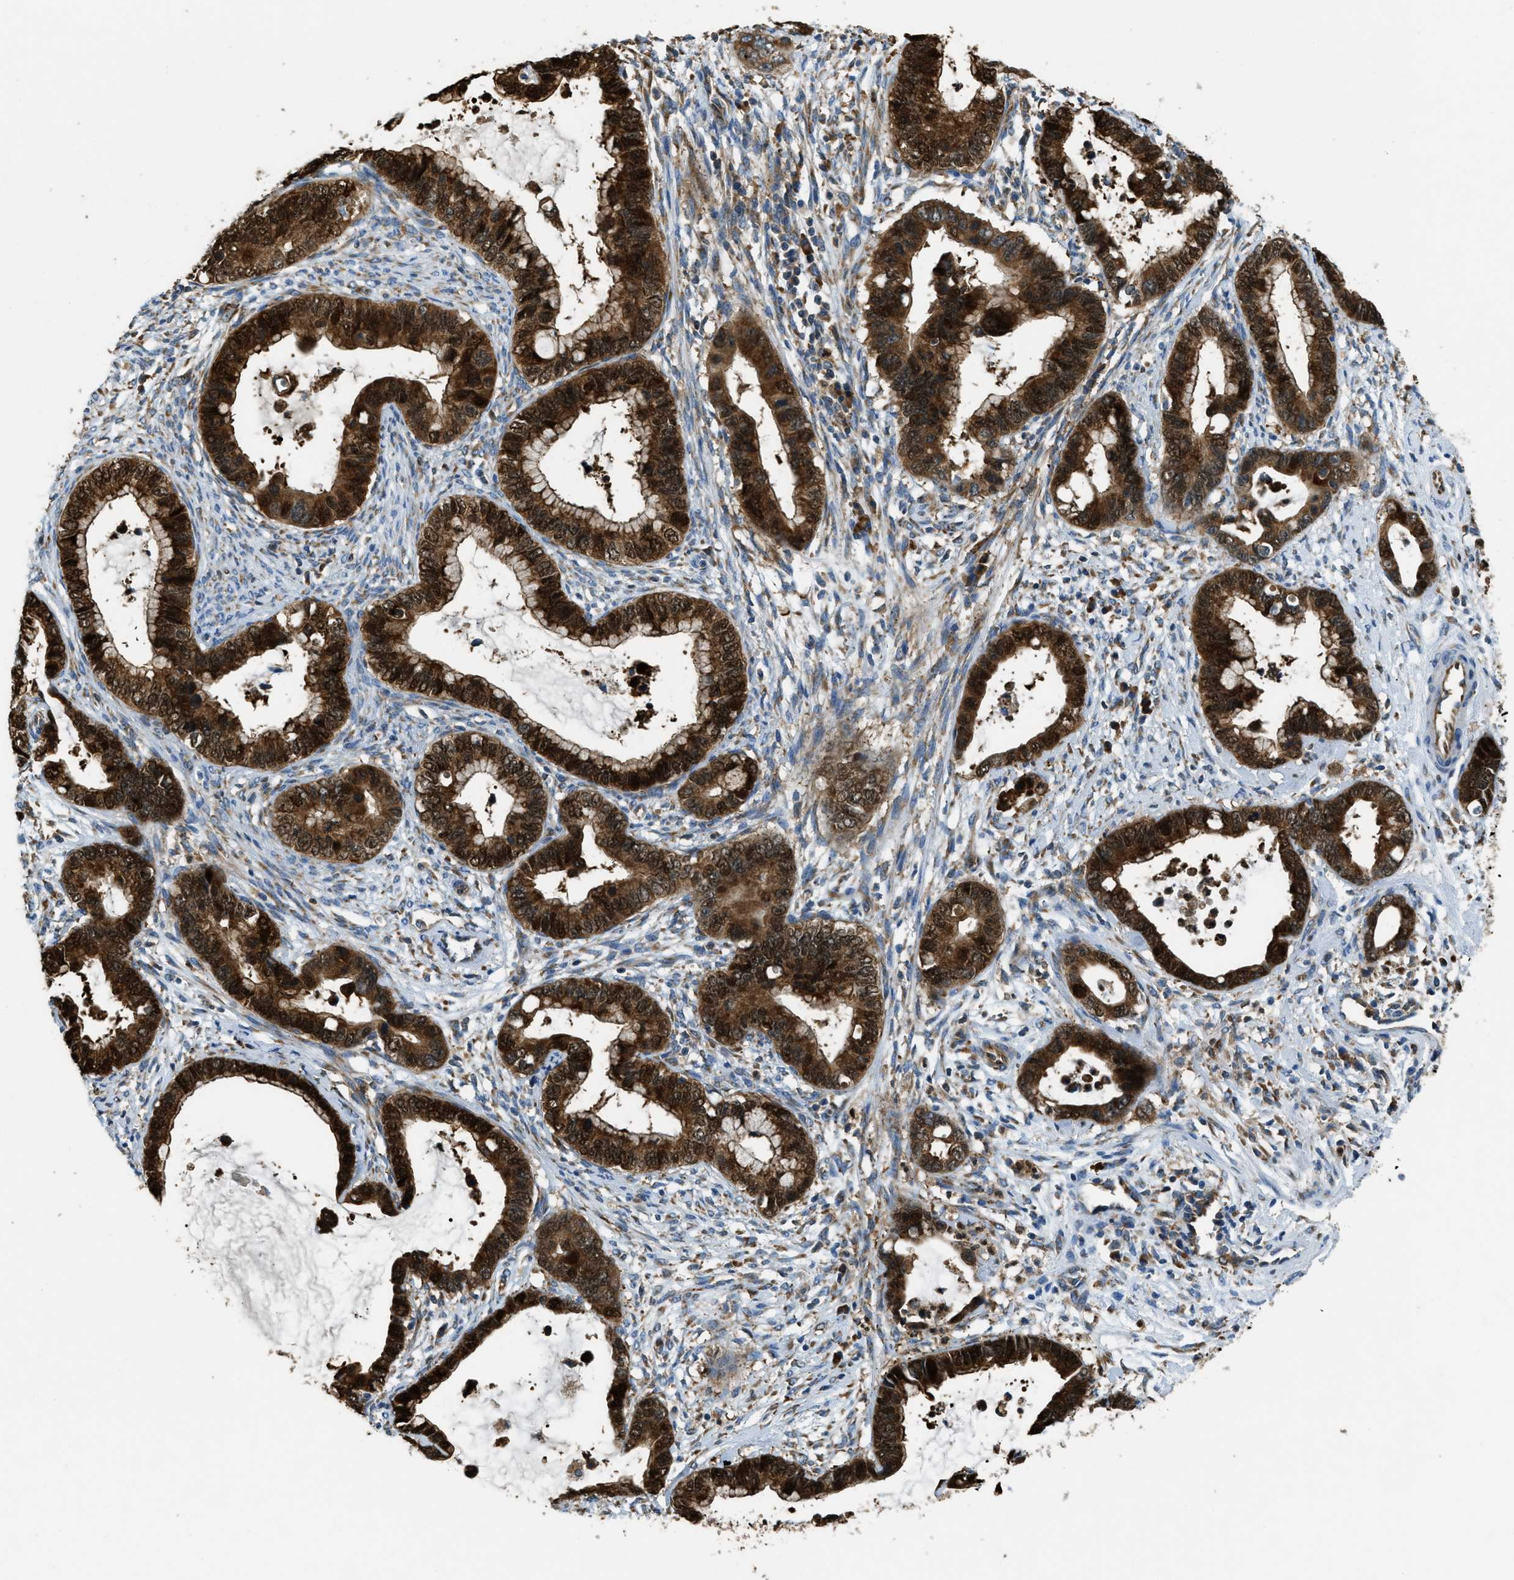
{"staining": {"intensity": "strong", "quantity": ">75%", "location": "cytoplasmic/membranous,nuclear"}, "tissue": "cervical cancer", "cell_type": "Tumor cells", "image_type": "cancer", "snomed": [{"axis": "morphology", "description": "Adenocarcinoma, NOS"}, {"axis": "topography", "description": "Cervix"}], "caption": "Immunohistochemistry (DAB) staining of human cervical cancer (adenocarcinoma) reveals strong cytoplasmic/membranous and nuclear protein positivity in about >75% of tumor cells. (brown staining indicates protein expression, while blue staining denotes nuclei).", "gene": "GIMAP8", "patient": {"sex": "female", "age": 44}}